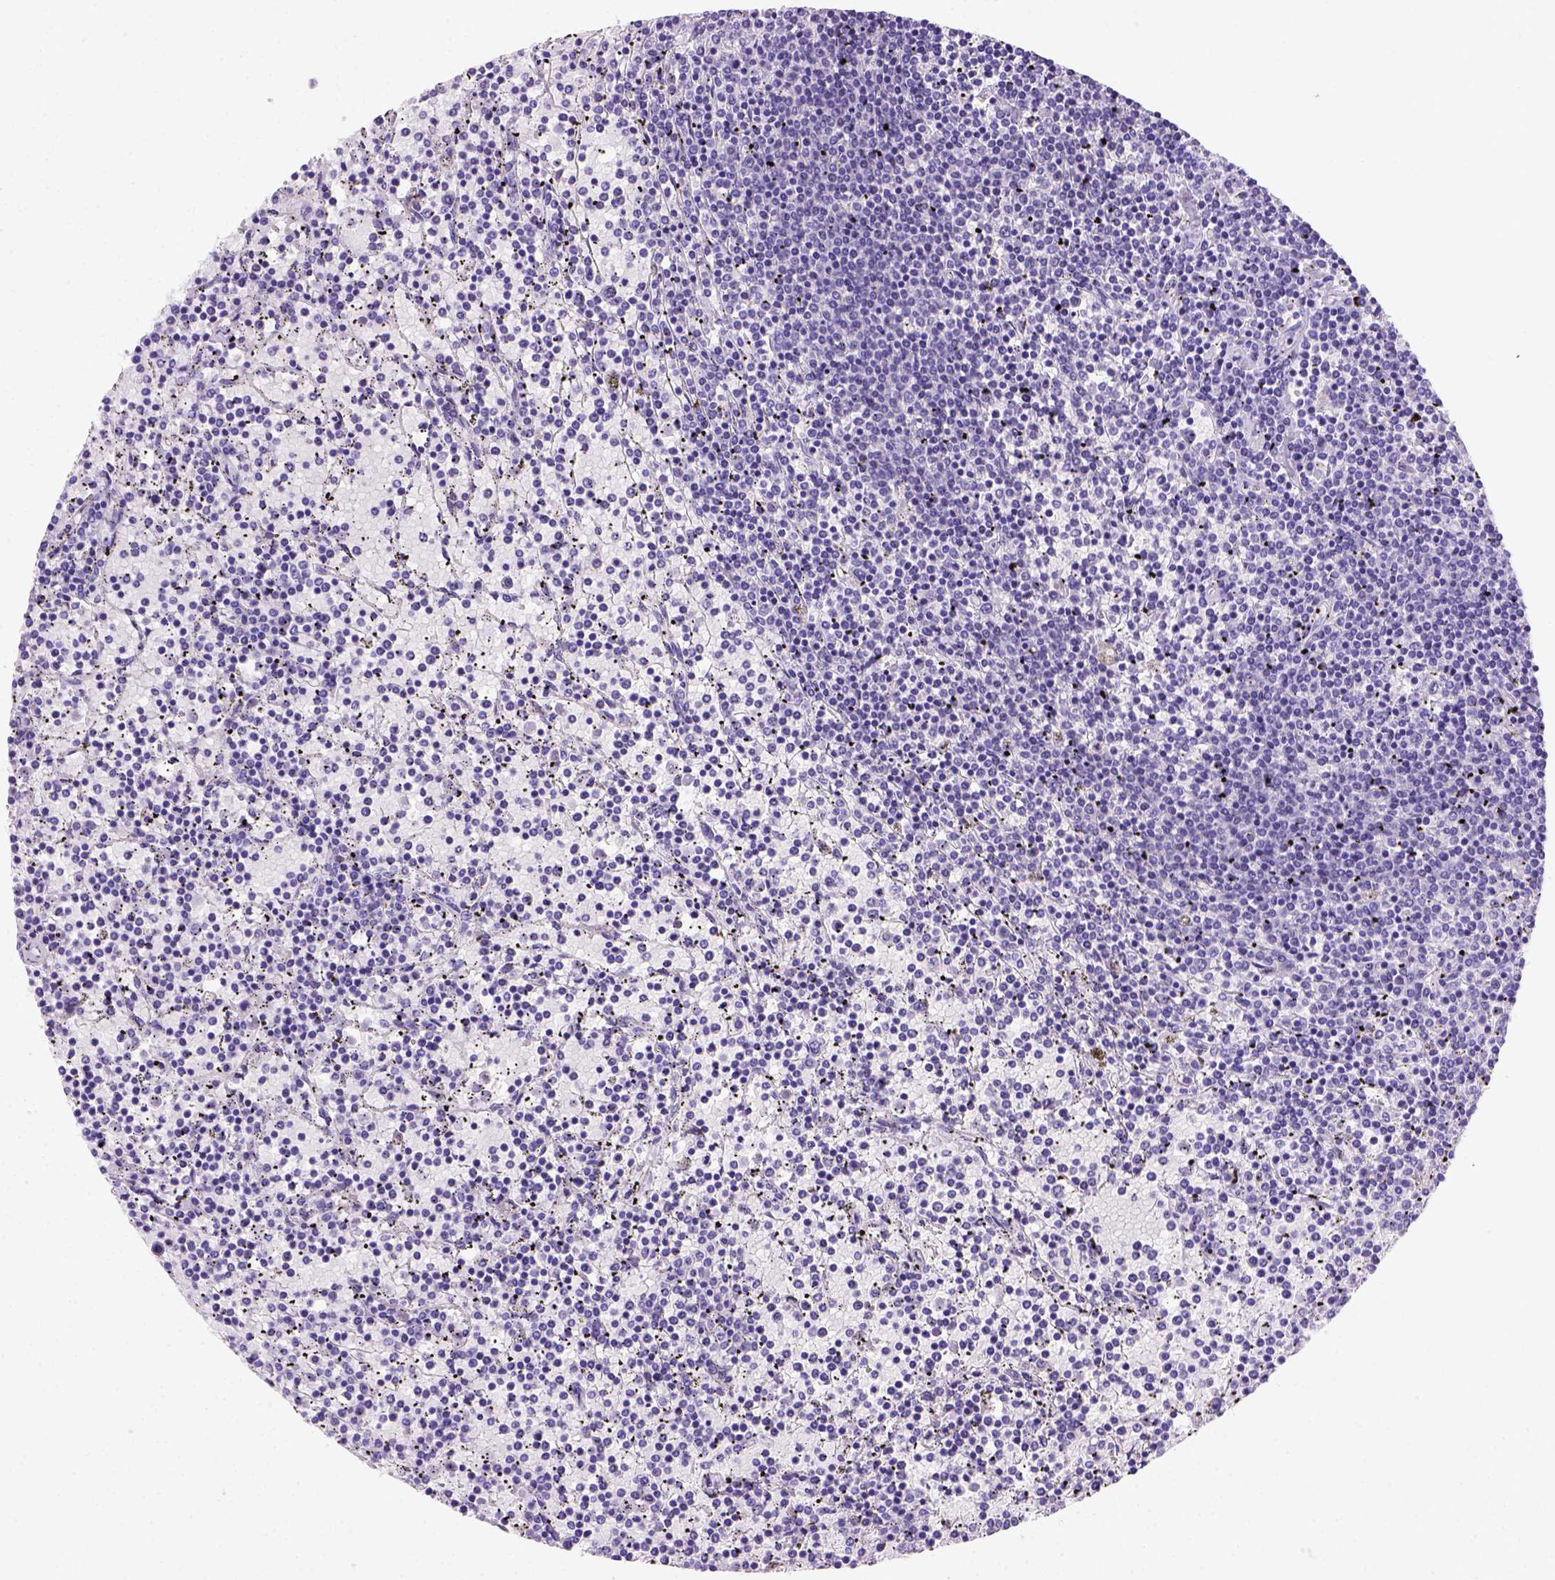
{"staining": {"intensity": "negative", "quantity": "none", "location": "none"}, "tissue": "lymphoma", "cell_type": "Tumor cells", "image_type": "cancer", "snomed": [{"axis": "morphology", "description": "Malignant lymphoma, non-Hodgkin's type, Low grade"}, {"axis": "topography", "description": "Spleen"}], "caption": "Tumor cells are negative for brown protein staining in lymphoma.", "gene": "FOXI1", "patient": {"sex": "female", "age": 77}}